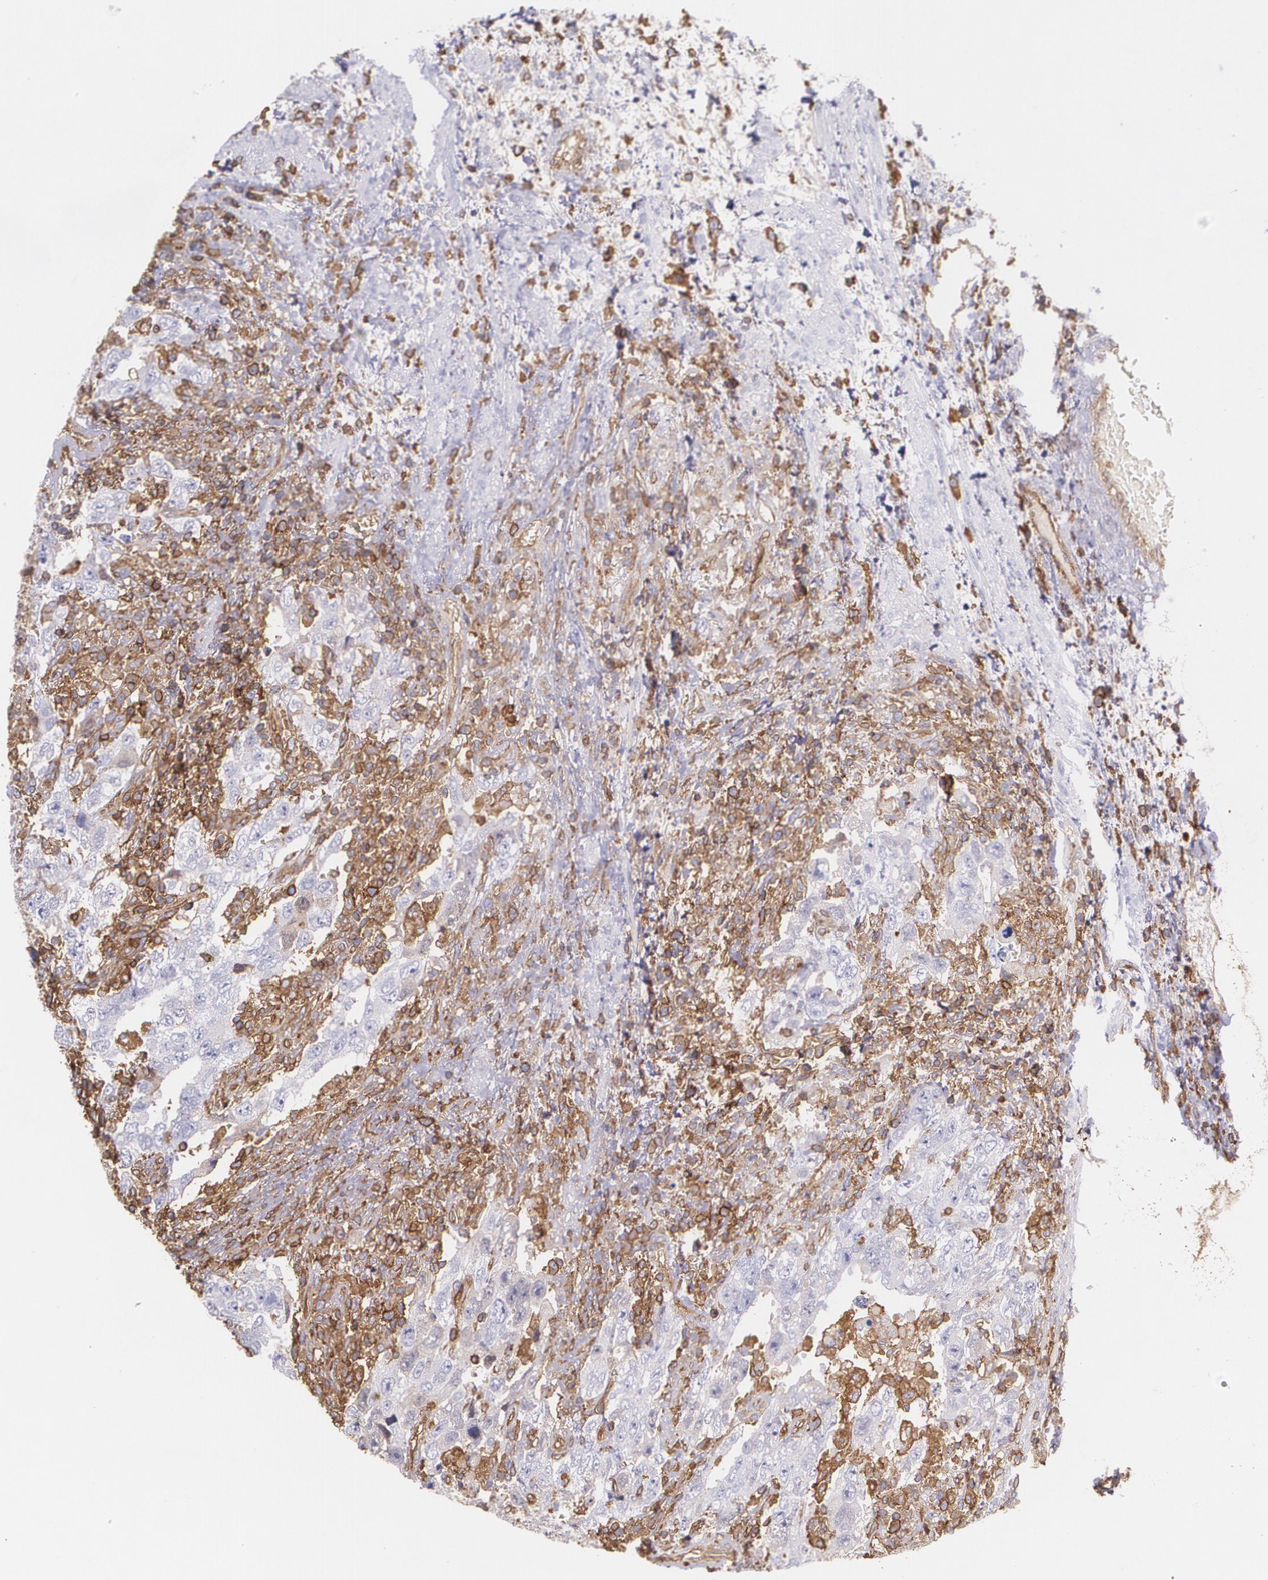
{"staining": {"intensity": "negative", "quantity": "none", "location": "none"}, "tissue": "testis cancer", "cell_type": "Tumor cells", "image_type": "cancer", "snomed": [{"axis": "morphology", "description": "Carcinoma, Embryonal, NOS"}, {"axis": "topography", "description": "Testis"}], "caption": "The histopathology image exhibits no significant expression in tumor cells of testis cancer.", "gene": "B2M", "patient": {"sex": "male", "age": 26}}